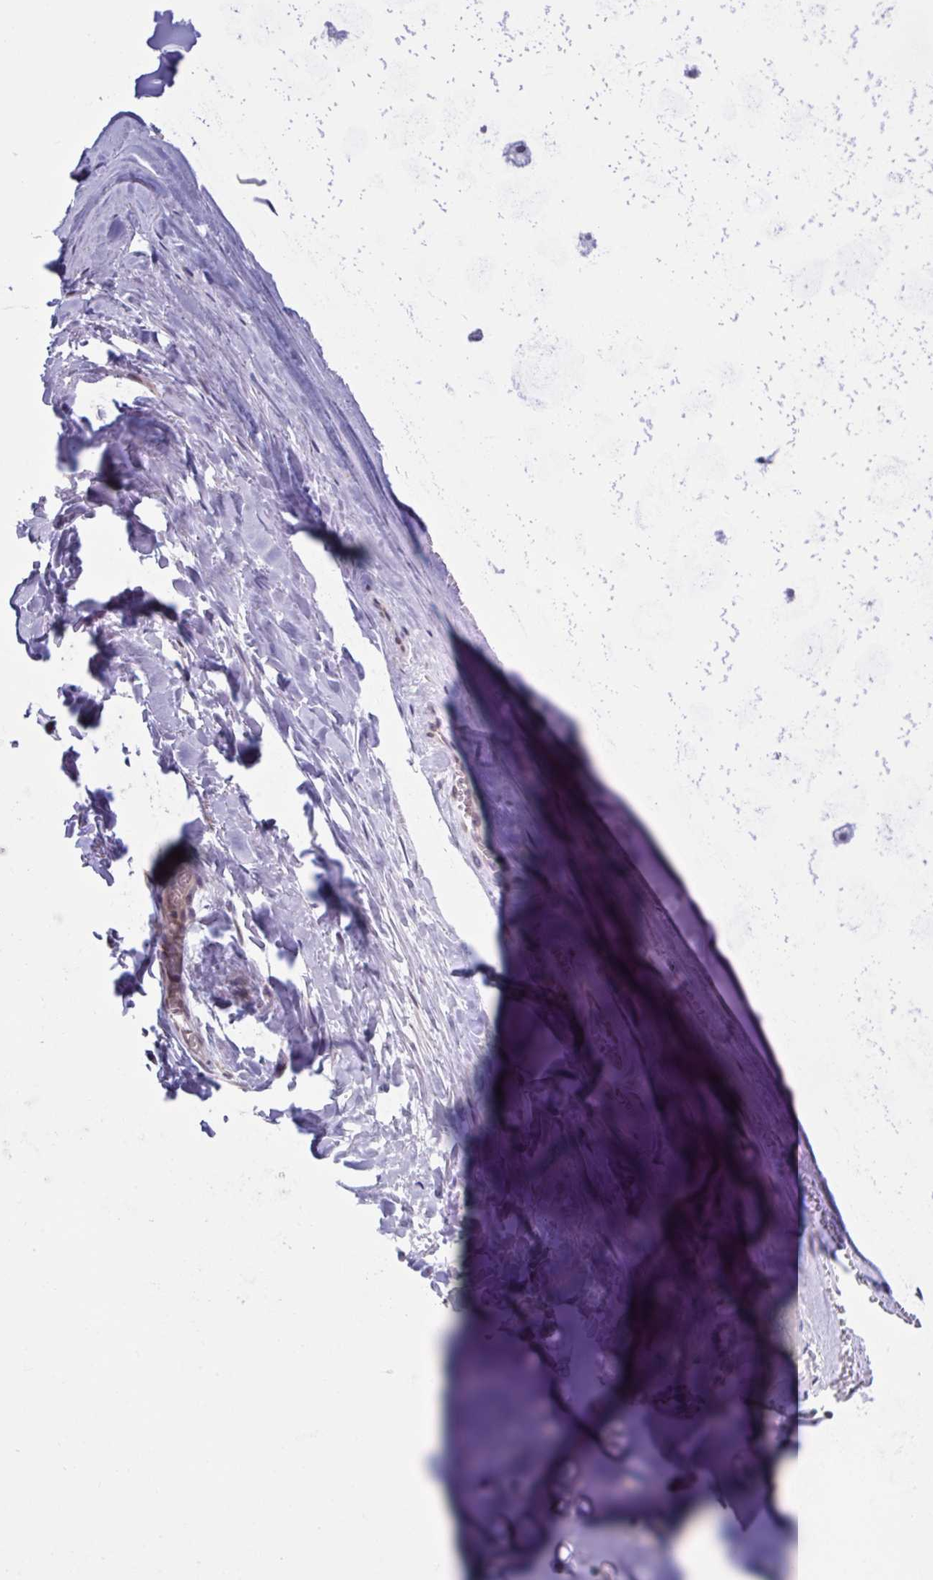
{"staining": {"intensity": "negative", "quantity": "none", "location": "none"}, "tissue": "soft tissue", "cell_type": "Chondrocytes", "image_type": "normal", "snomed": [{"axis": "morphology", "description": "Normal tissue, NOS"}, {"axis": "topography", "description": "Cartilage tissue"}, {"axis": "topography", "description": "Nasopharynx"}, {"axis": "topography", "description": "Thyroid gland"}], "caption": "Immunohistochemistry photomicrograph of normal human soft tissue stained for a protein (brown), which exhibits no expression in chondrocytes.", "gene": "DOCK11", "patient": {"sex": "male", "age": 63}}